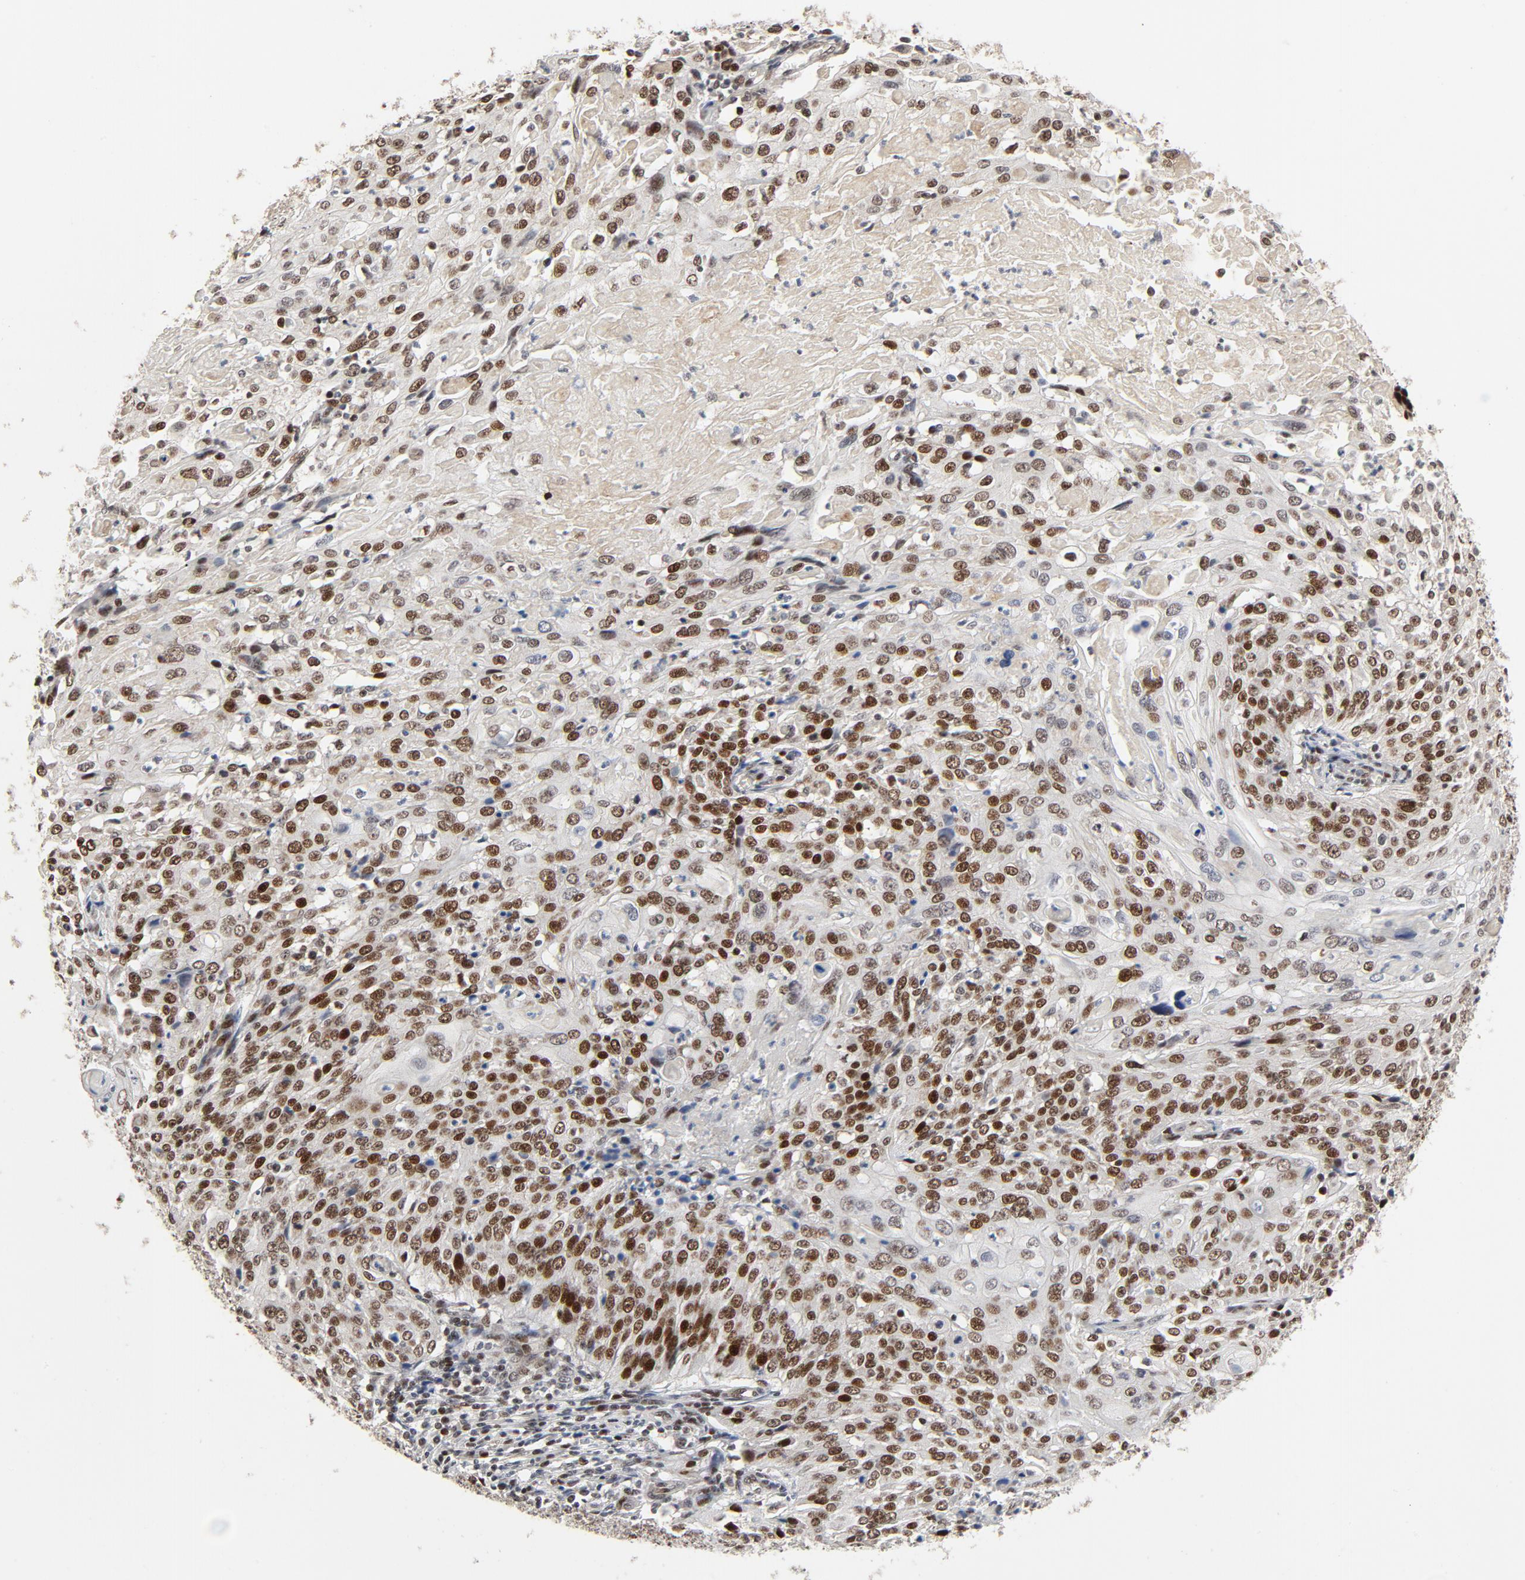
{"staining": {"intensity": "moderate", "quantity": ">75%", "location": "nuclear"}, "tissue": "cervical cancer", "cell_type": "Tumor cells", "image_type": "cancer", "snomed": [{"axis": "morphology", "description": "Squamous cell carcinoma, NOS"}, {"axis": "topography", "description": "Cervix"}], "caption": "Cervical cancer was stained to show a protein in brown. There is medium levels of moderate nuclear expression in about >75% of tumor cells. The staining was performed using DAB (3,3'-diaminobenzidine) to visualize the protein expression in brown, while the nuclei were stained in blue with hematoxylin (Magnification: 20x).", "gene": "GTF2I", "patient": {"sex": "female", "age": 39}}